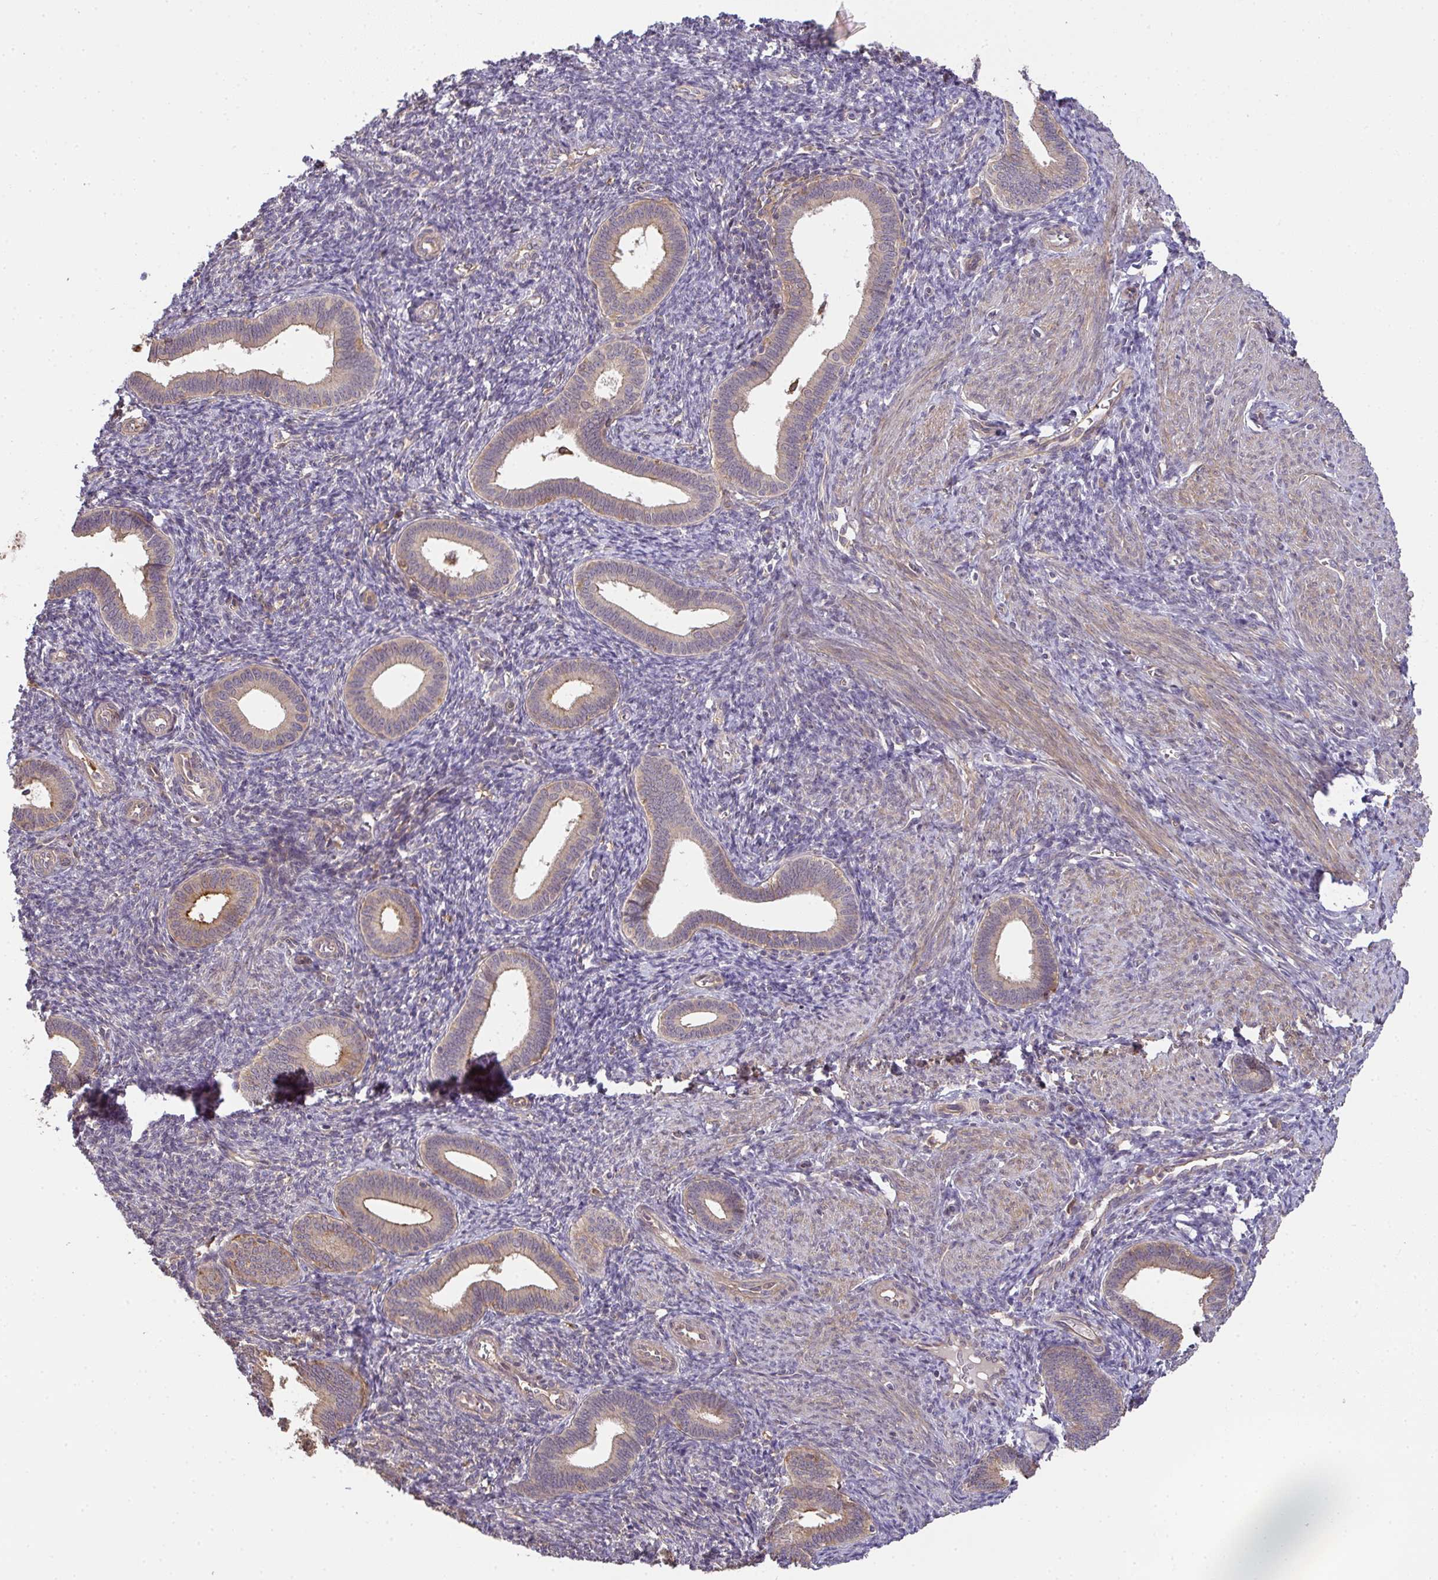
{"staining": {"intensity": "negative", "quantity": "none", "location": "none"}, "tissue": "endometrium", "cell_type": "Cells in endometrial stroma", "image_type": "normal", "snomed": [{"axis": "morphology", "description": "Normal tissue, NOS"}, {"axis": "topography", "description": "Endometrium"}], "caption": "Endometrium stained for a protein using immunohistochemistry demonstrates no expression cells in endometrial stroma.", "gene": "EEF1AKMT1", "patient": {"sex": "female", "age": 41}}